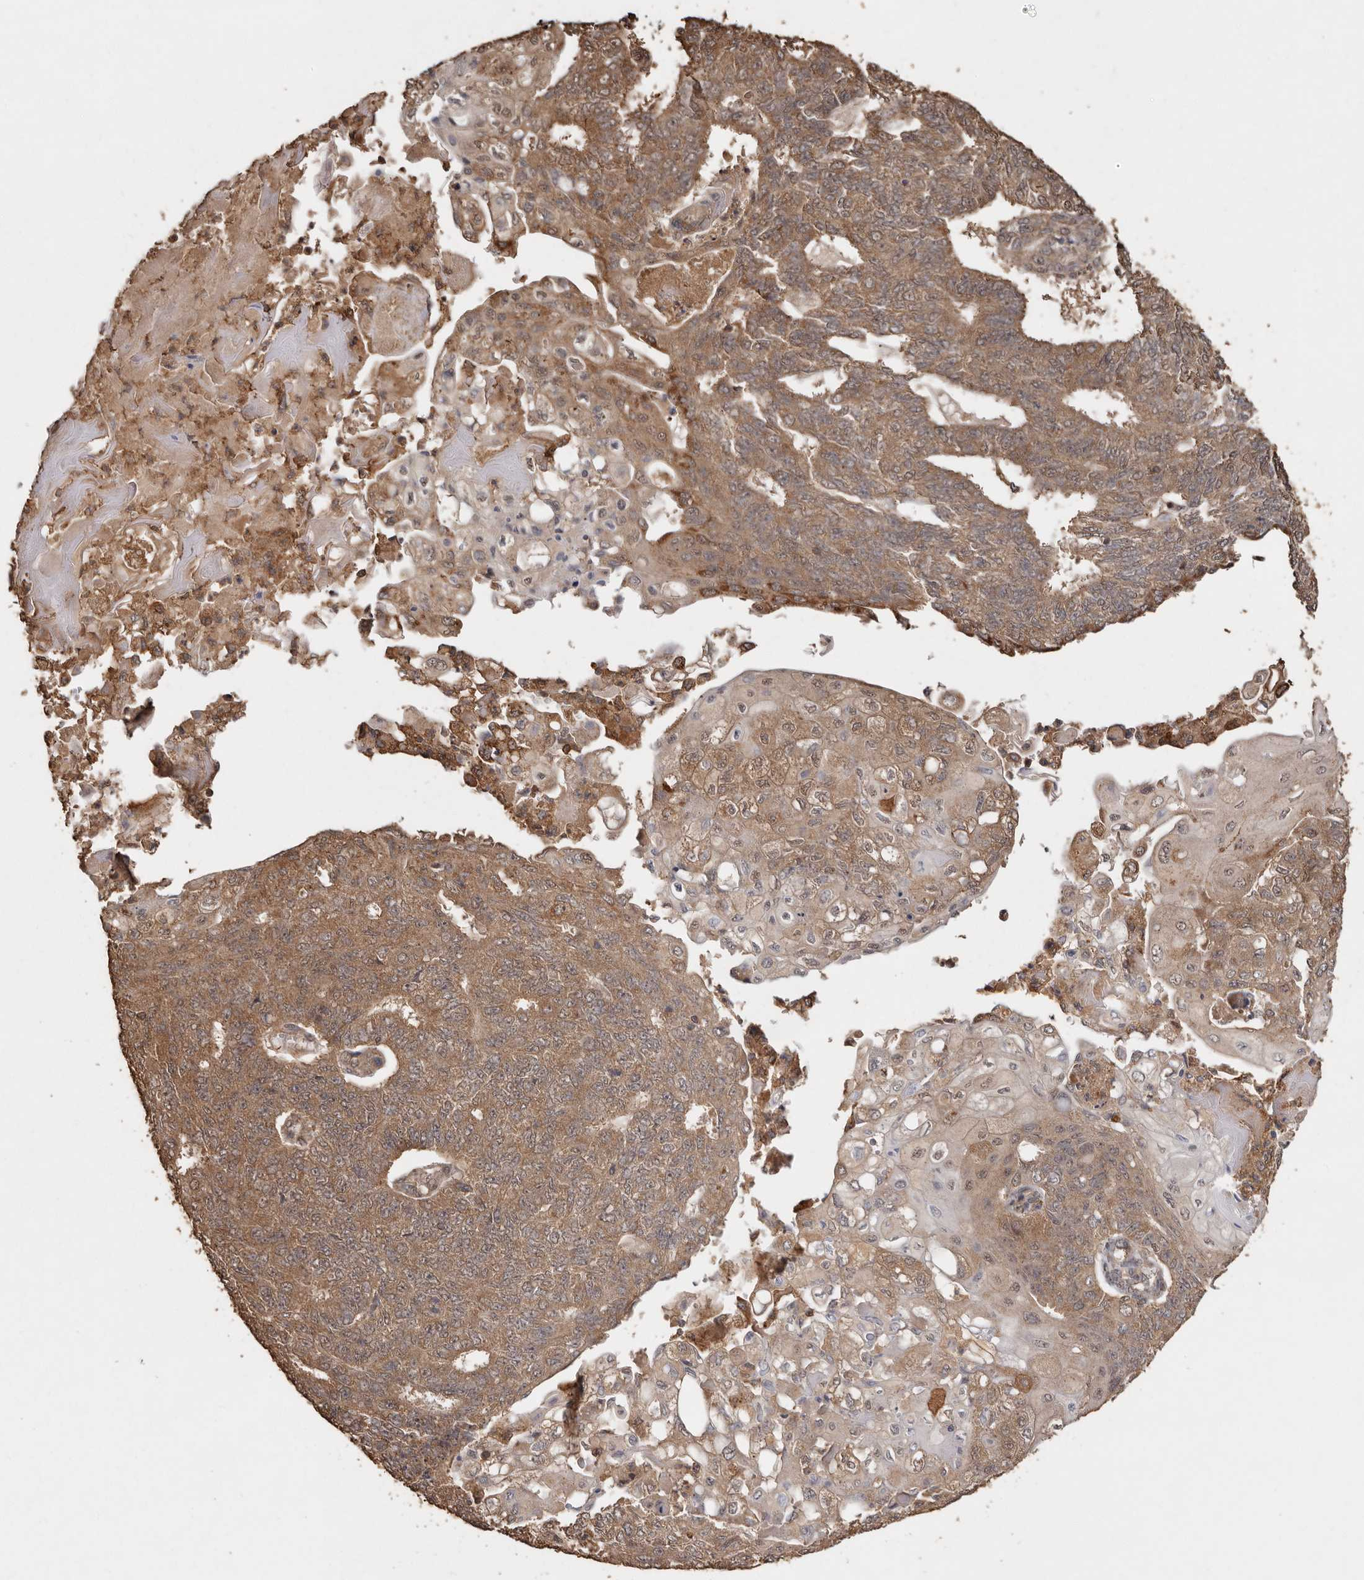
{"staining": {"intensity": "moderate", "quantity": ">75%", "location": "cytoplasmic/membranous"}, "tissue": "endometrial cancer", "cell_type": "Tumor cells", "image_type": "cancer", "snomed": [{"axis": "morphology", "description": "Adenocarcinoma, NOS"}, {"axis": "topography", "description": "Endometrium"}], "caption": "IHC of endometrial adenocarcinoma displays medium levels of moderate cytoplasmic/membranous staining in about >75% of tumor cells.", "gene": "RWDD1", "patient": {"sex": "female", "age": 32}}